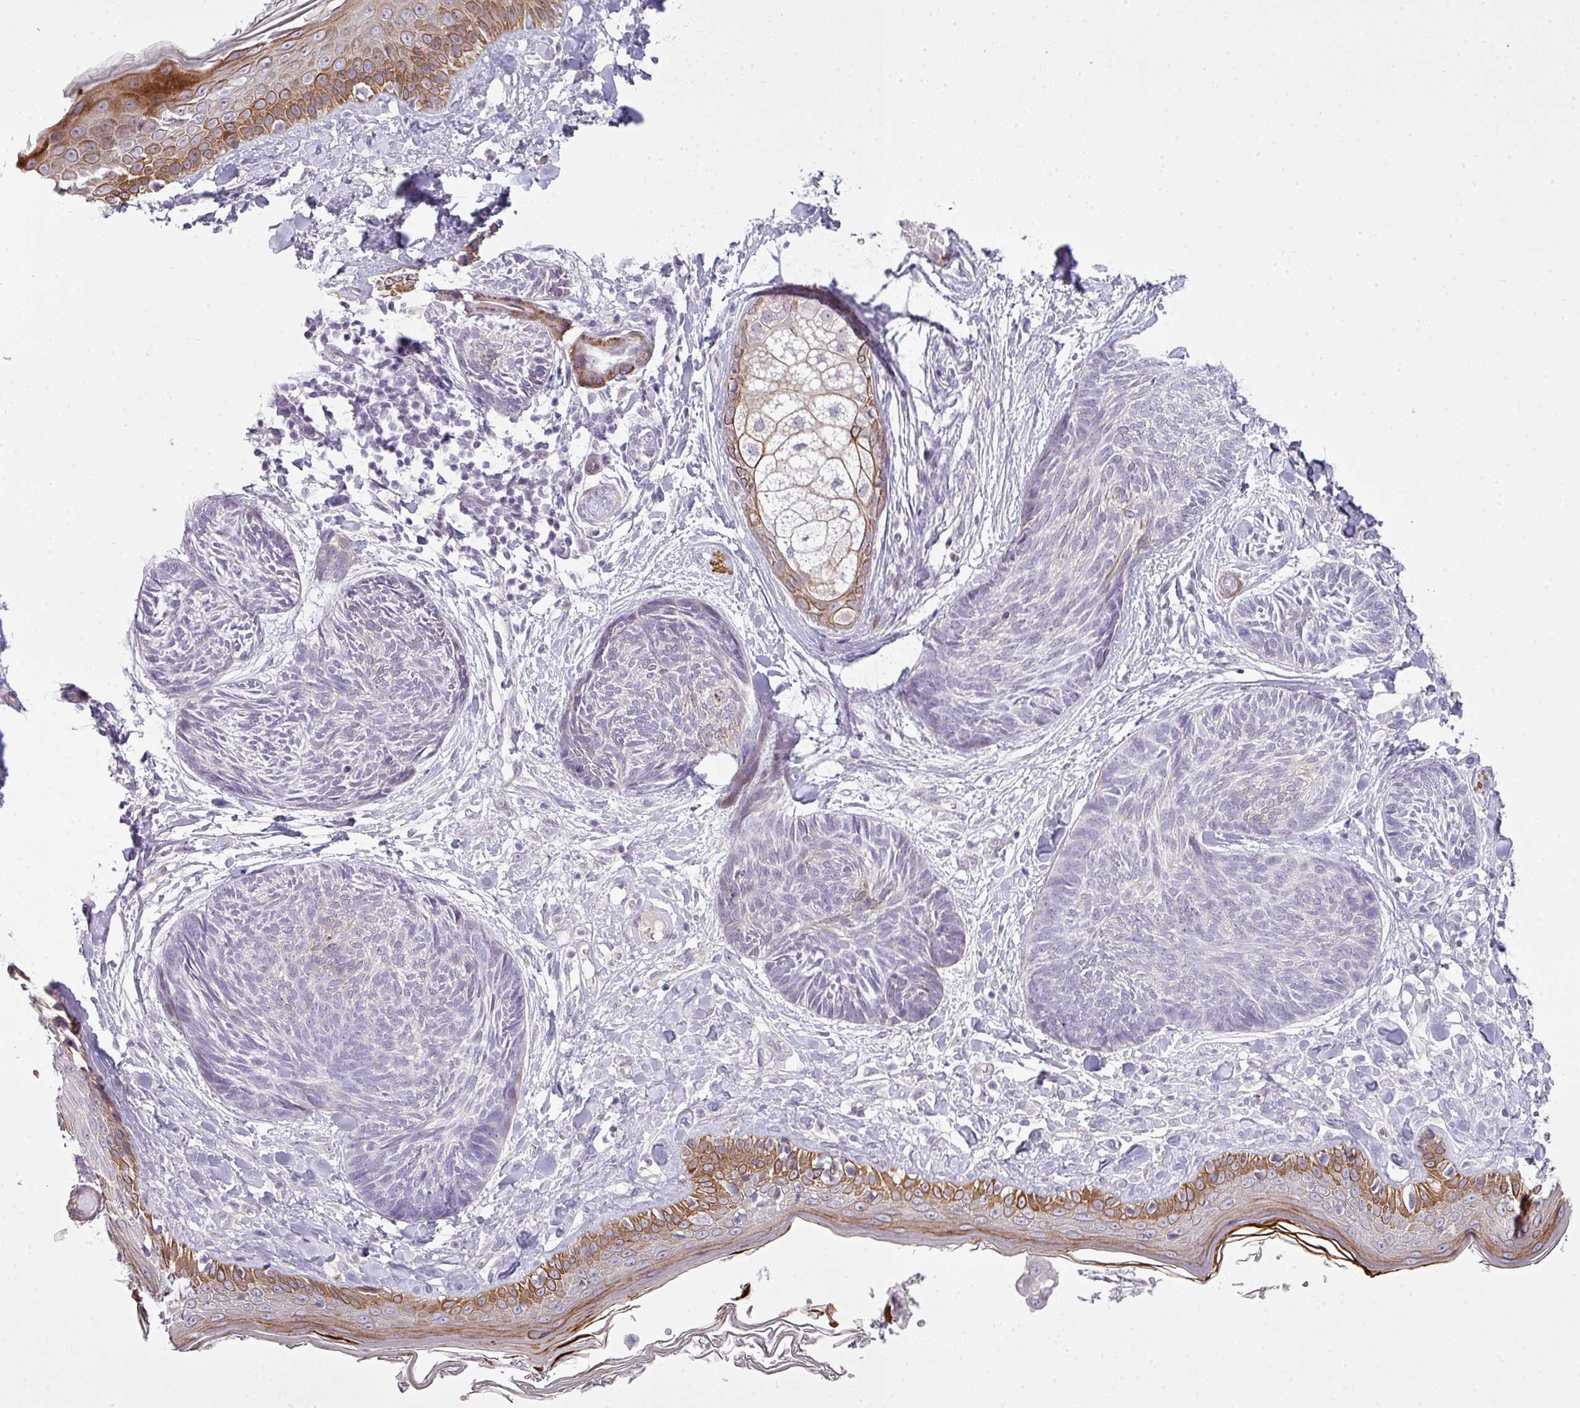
{"staining": {"intensity": "negative", "quantity": "none", "location": "none"}, "tissue": "skin cancer", "cell_type": "Tumor cells", "image_type": "cancer", "snomed": [{"axis": "morphology", "description": "Basal cell carcinoma"}, {"axis": "topography", "description": "Skin"}], "caption": "Tumor cells are negative for protein expression in human basal cell carcinoma (skin). (Immunohistochemistry (ihc), brightfield microscopy, high magnification).", "gene": "ZNF688", "patient": {"sex": "male", "age": 73}}